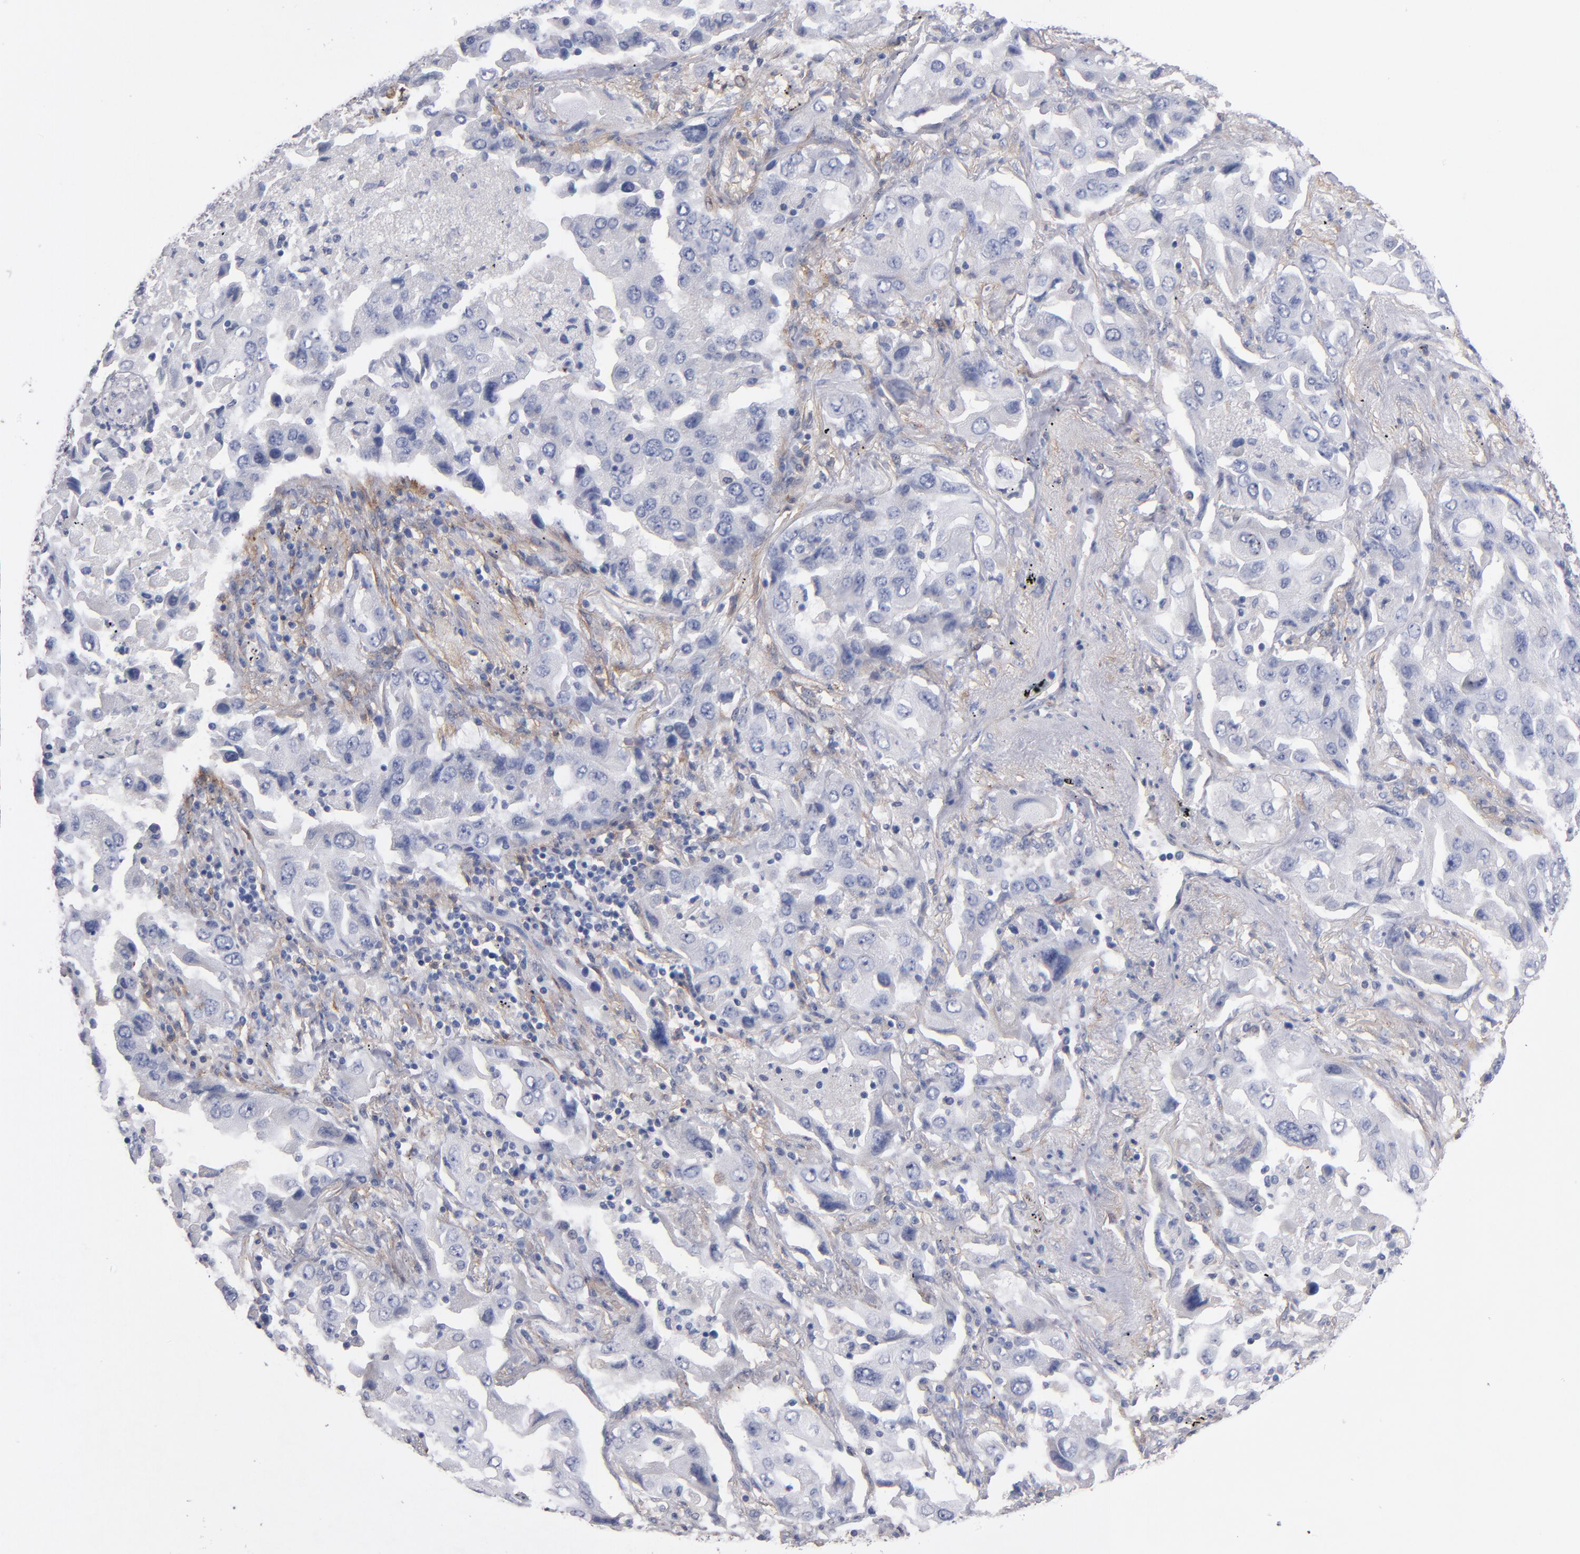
{"staining": {"intensity": "negative", "quantity": "none", "location": "none"}, "tissue": "lung cancer", "cell_type": "Tumor cells", "image_type": "cancer", "snomed": [{"axis": "morphology", "description": "Adenocarcinoma, NOS"}, {"axis": "topography", "description": "Lung"}], "caption": "Immunohistochemical staining of human lung adenocarcinoma displays no significant expression in tumor cells.", "gene": "PLSCR4", "patient": {"sex": "female", "age": 65}}